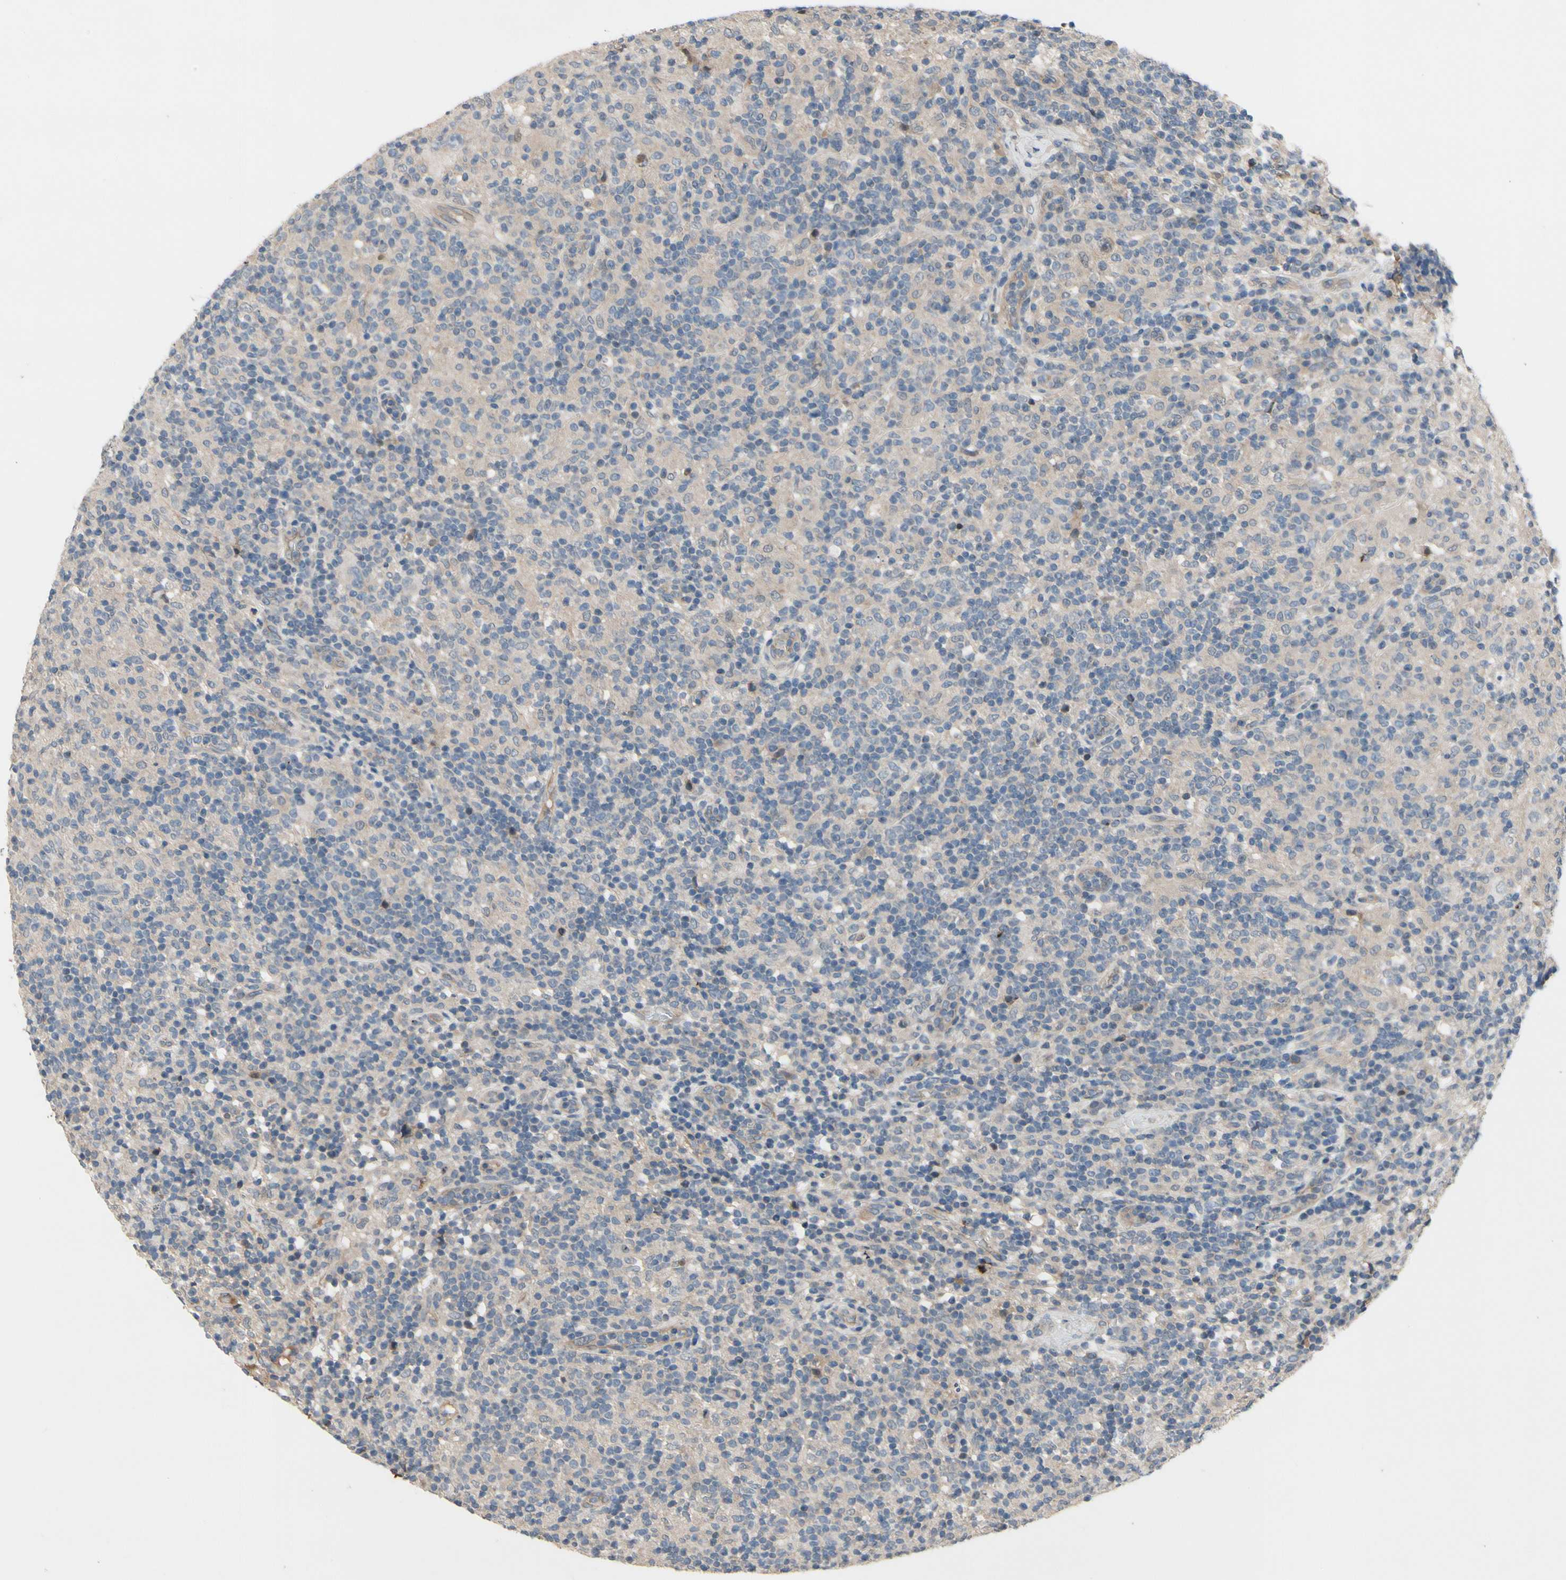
{"staining": {"intensity": "weak", "quantity": "25%-75%", "location": "cytoplasmic/membranous"}, "tissue": "lymphoma", "cell_type": "Tumor cells", "image_type": "cancer", "snomed": [{"axis": "morphology", "description": "Hodgkin's disease, NOS"}, {"axis": "topography", "description": "Lymph node"}], "caption": "A micrograph of Hodgkin's disease stained for a protein reveals weak cytoplasmic/membranous brown staining in tumor cells.", "gene": "ICAM5", "patient": {"sex": "male", "age": 70}}